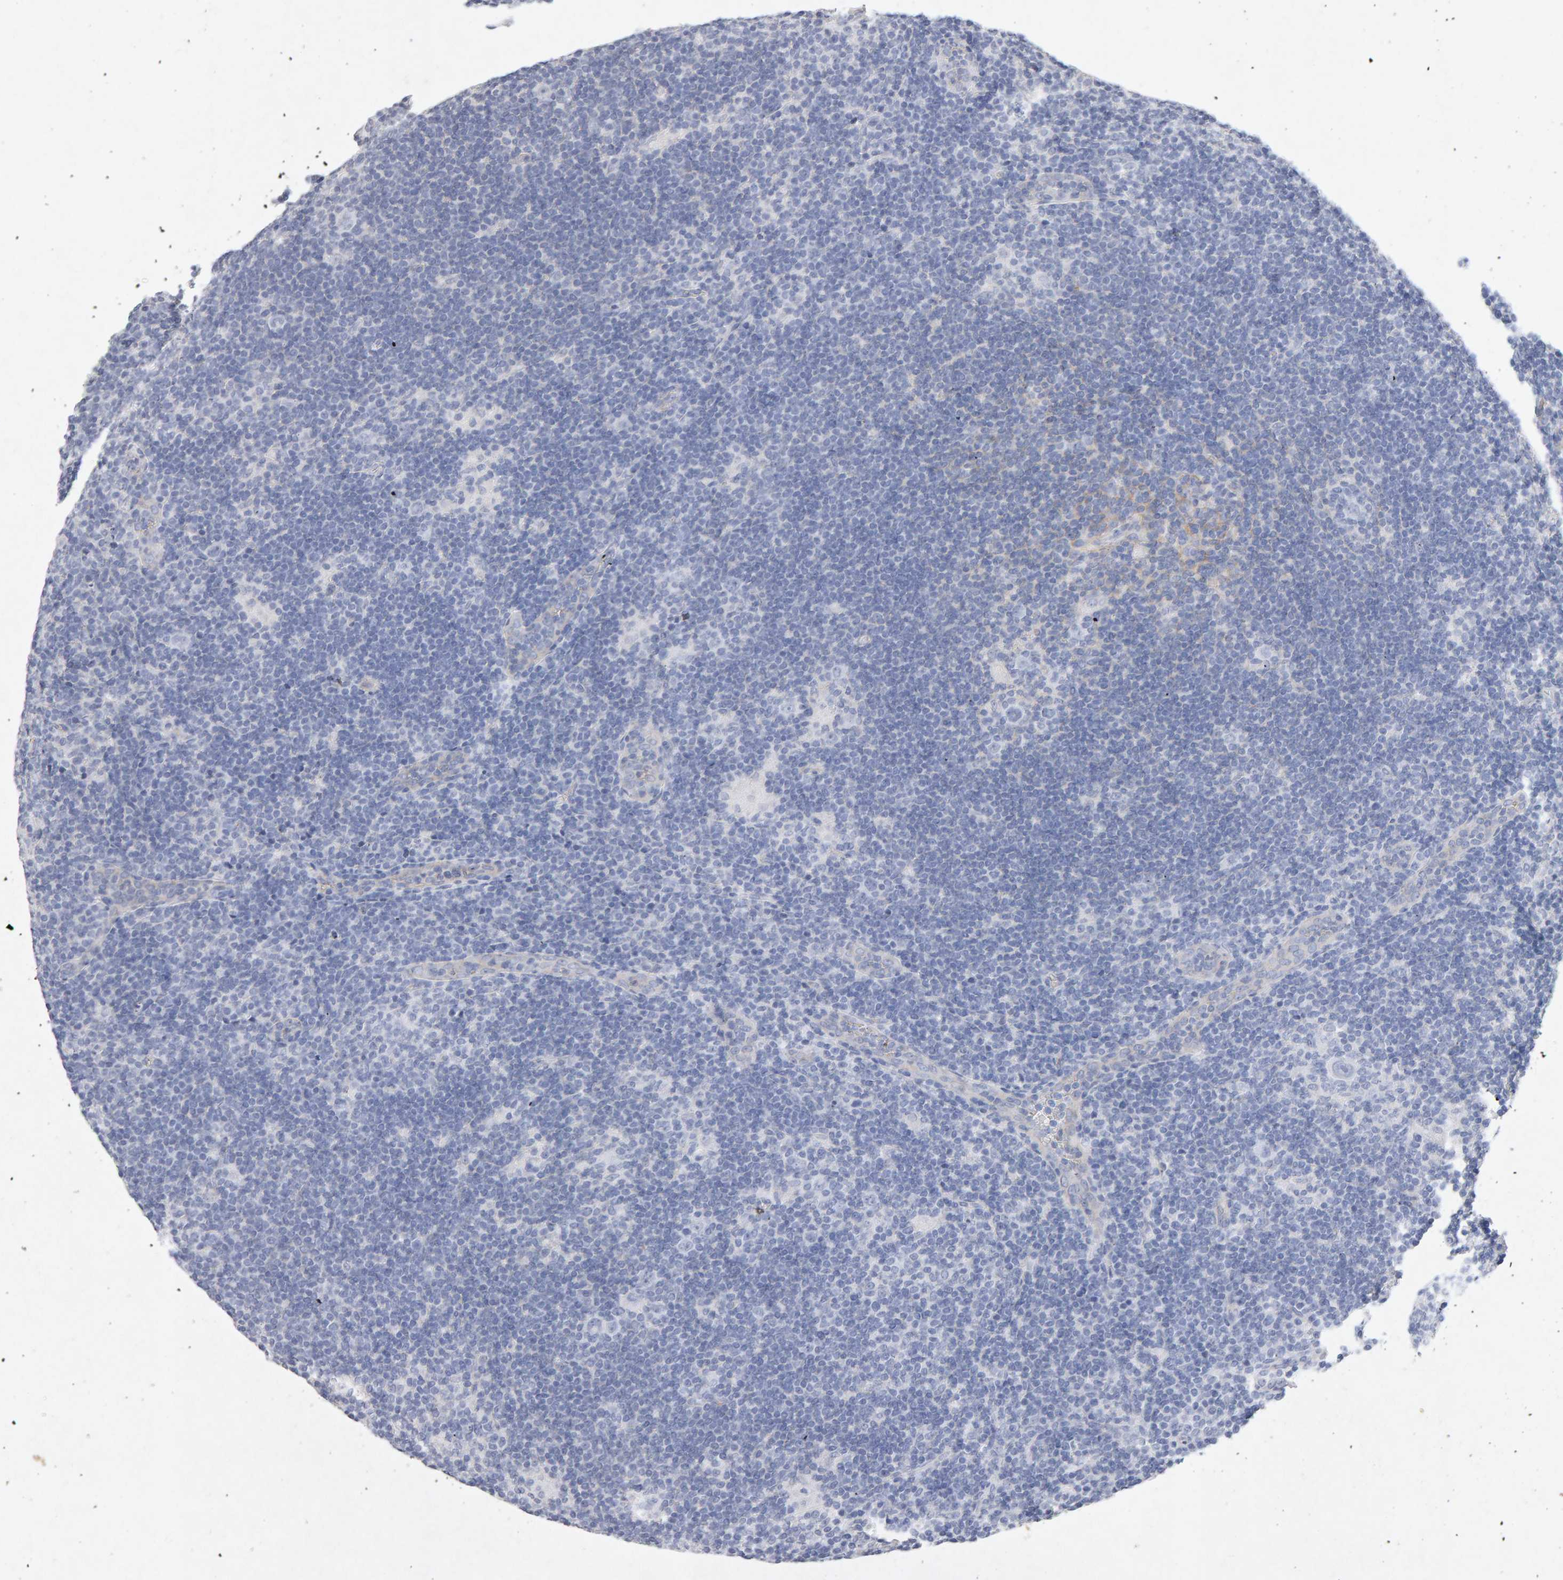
{"staining": {"intensity": "negative", "quantity": "none", "location": "none"}, "tissue": "lymphoma", "cell_type": "Tumor cells", "image_type": "cancer", "snomed": [{"axis": "morphology", "description": "Hodgkin's disease, NOS"}, {"axis": "topography", "description": "Lymph node"}], "caption": "This is an immunohistochemistry (IHC) image of Hodgkin's disease. There is no staining in tumor cells.", "gene": "PTPRM", "patient": {"sex": "female", "age": 57}}